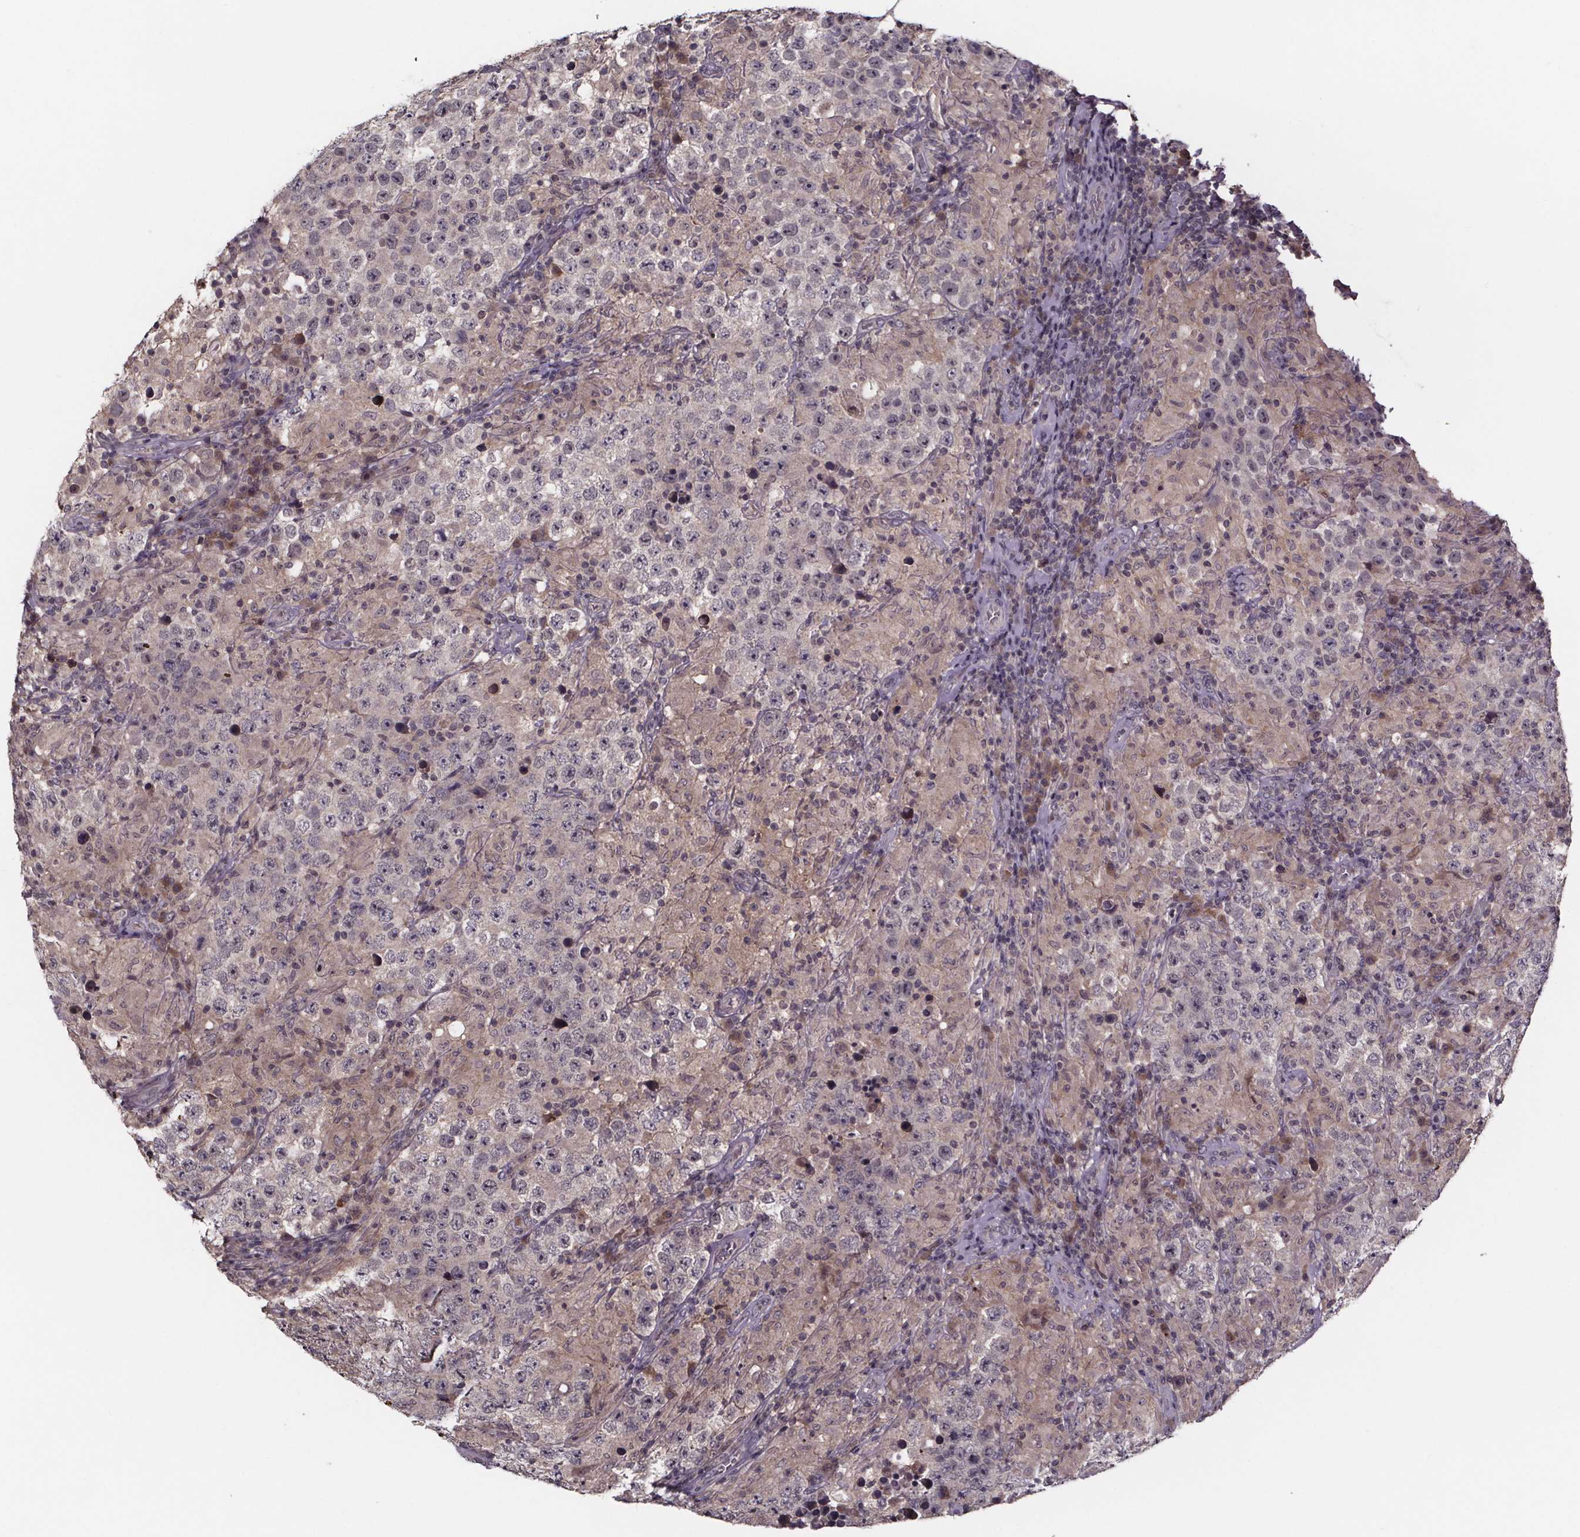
{"staining": {"intensity": "weak", "quantity": "<25%", "location": "cytoplasmic/membranous"}, "tissue": "testis cancer", "cell_type": "Tumor cells", "image_type": "cancer", "snomed": [{"axis": "morphology", "description": "Seminoma, NOS"}, {"axis": "morphology", "description": "Carcinoma, Embryonal, NOS"}, {"axis": "topography", "description": "Testis"}], "caption": "IHC image of neoplastic tissue: human testis embryonal carcinoma stained with DAB (3,3'-diaminobenzidine) exhibits no significant protein expression in tumor cells.", "gene": "SMIM1", "patient": {"sex": "male", "age": 41}}